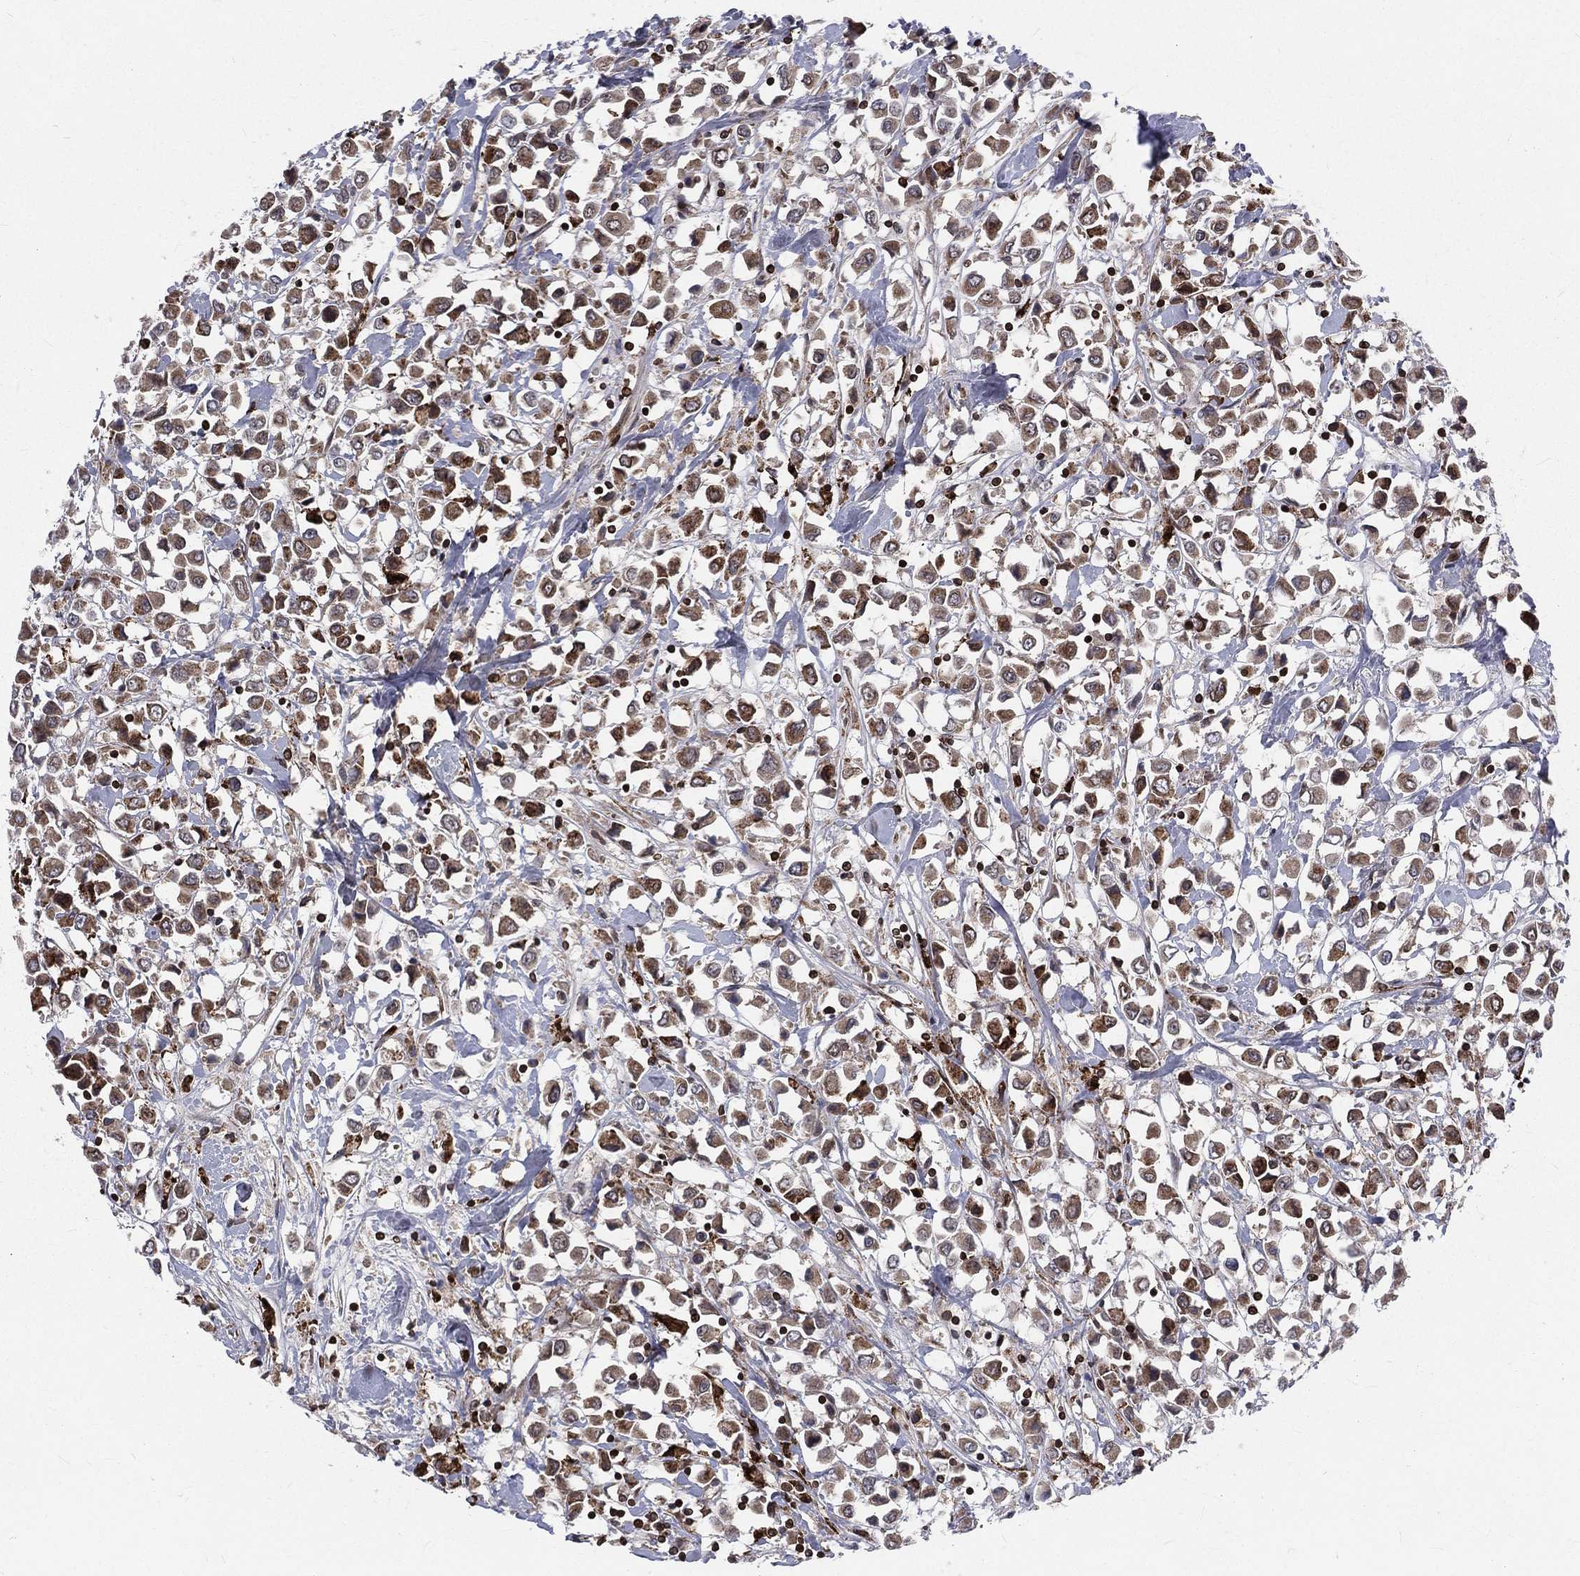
{"staining": {"intensity": "moderate", "quantity": "25%-75%", "location": "cytoplasmic/membranous"}, "tissue": "breast cancer", "cell_type": "Tumor cells", "image_type": "cancer", "snomed": [{"axis": "morphology", "description": "Duct carcinoma"}, {"axis": "topography", "description": "Breast"}], "caption": "Human breast cancer stained for a protein (brown) demonstrates moderate cytoplasmic/membranous positive positivity in about 25%-75% of tumor cells.", "gene": "LBR", "patient": {"sex": "female", "age": 61}}